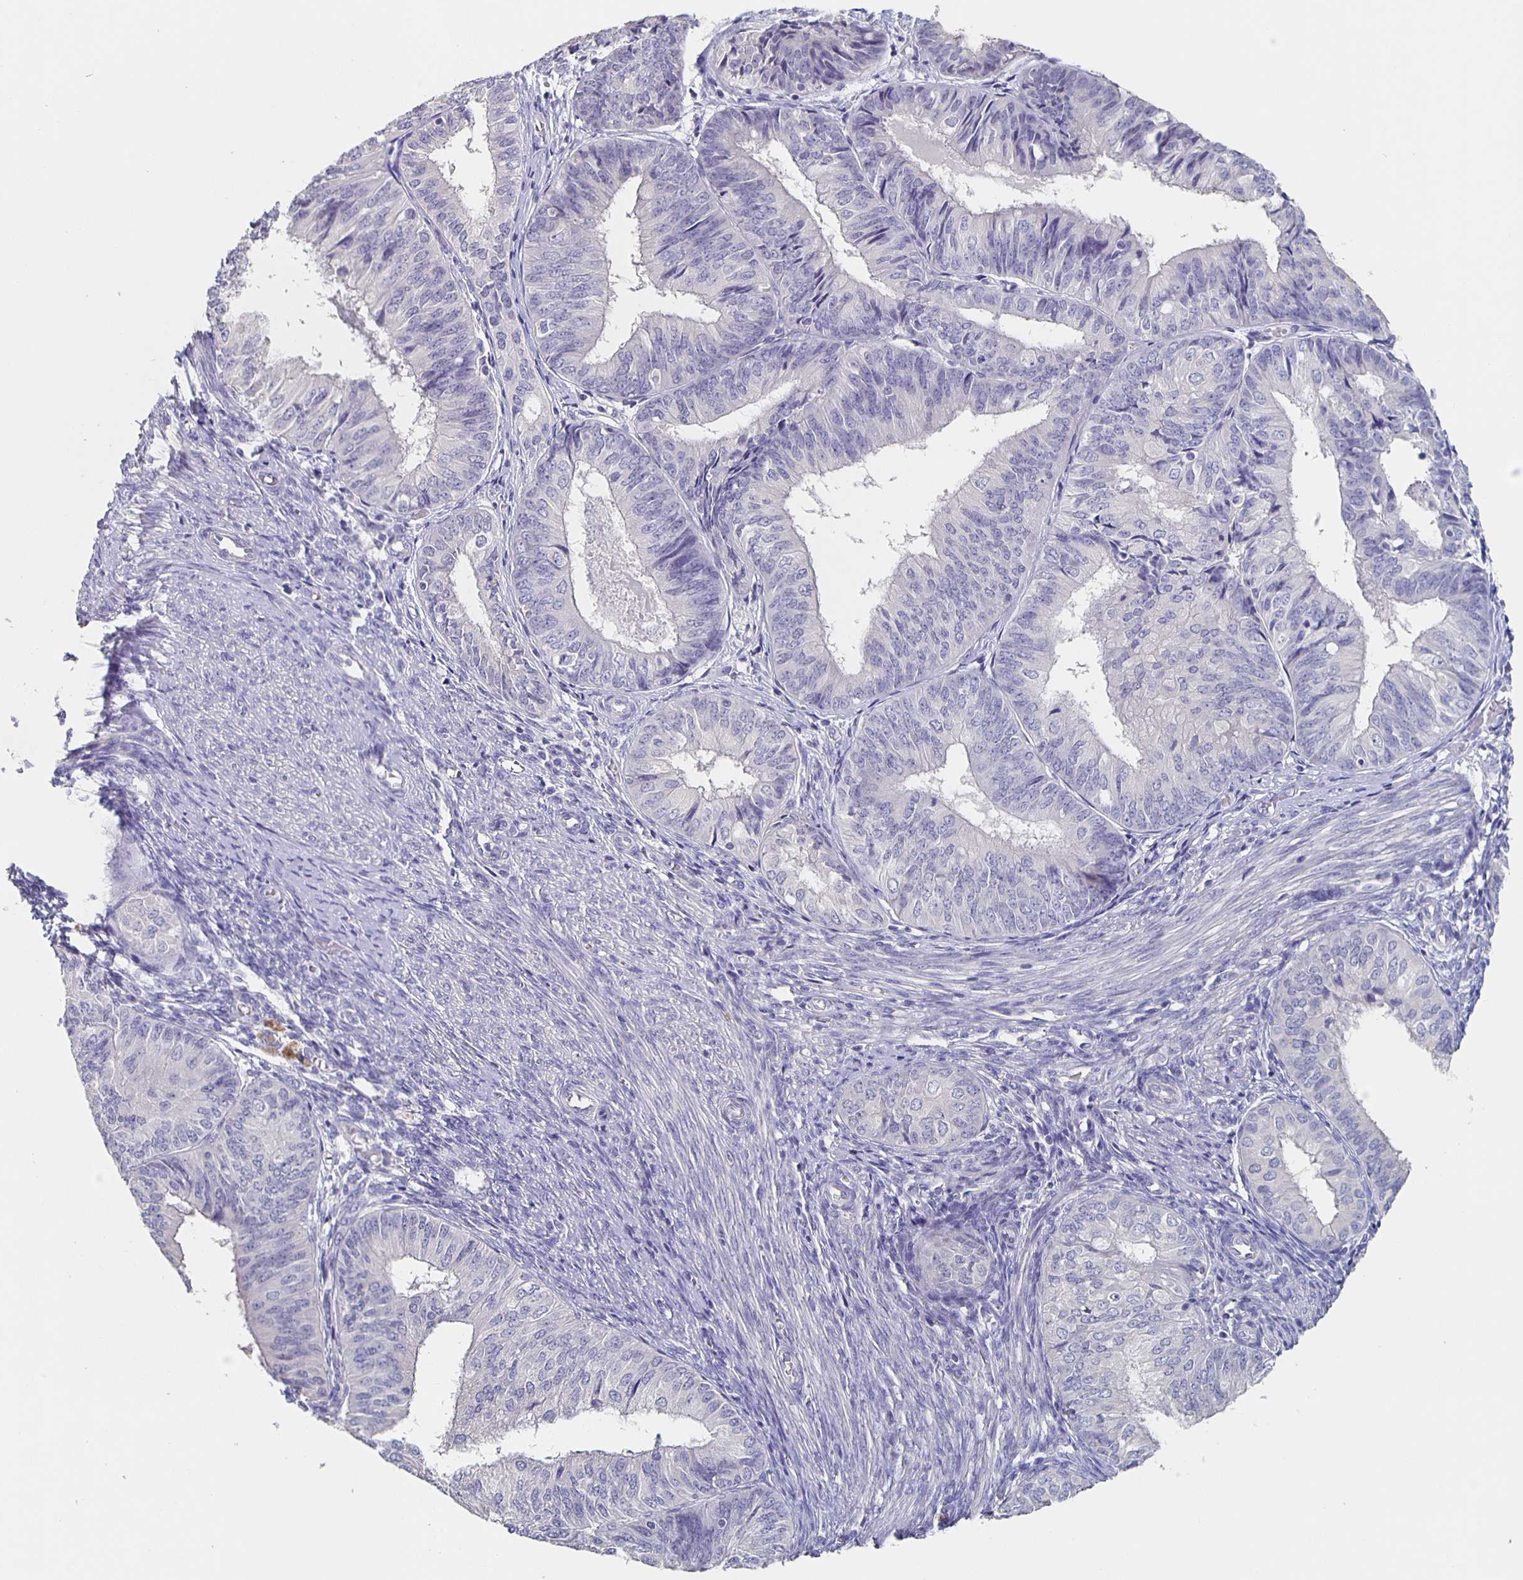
{"staining": {"intensity": "negative", "quantity": "none", "location": "none"}, "tissue": "endometrial cancer", "cell_type": "Tumor cells", "image_type": "cancer", "snomed": [{"axis": "morphology", "description": "Adenocarcinoma, NOS"}, {"axis": "topography", "description": "Endometrium"}], "caption": "Tumor cells are negative for brown protein staining in endometrial adenocarcinoma. (DAB IHC, high magnification).", "gene": "CACNA2D2", "patient": {"sex": "female", "age": 58}}